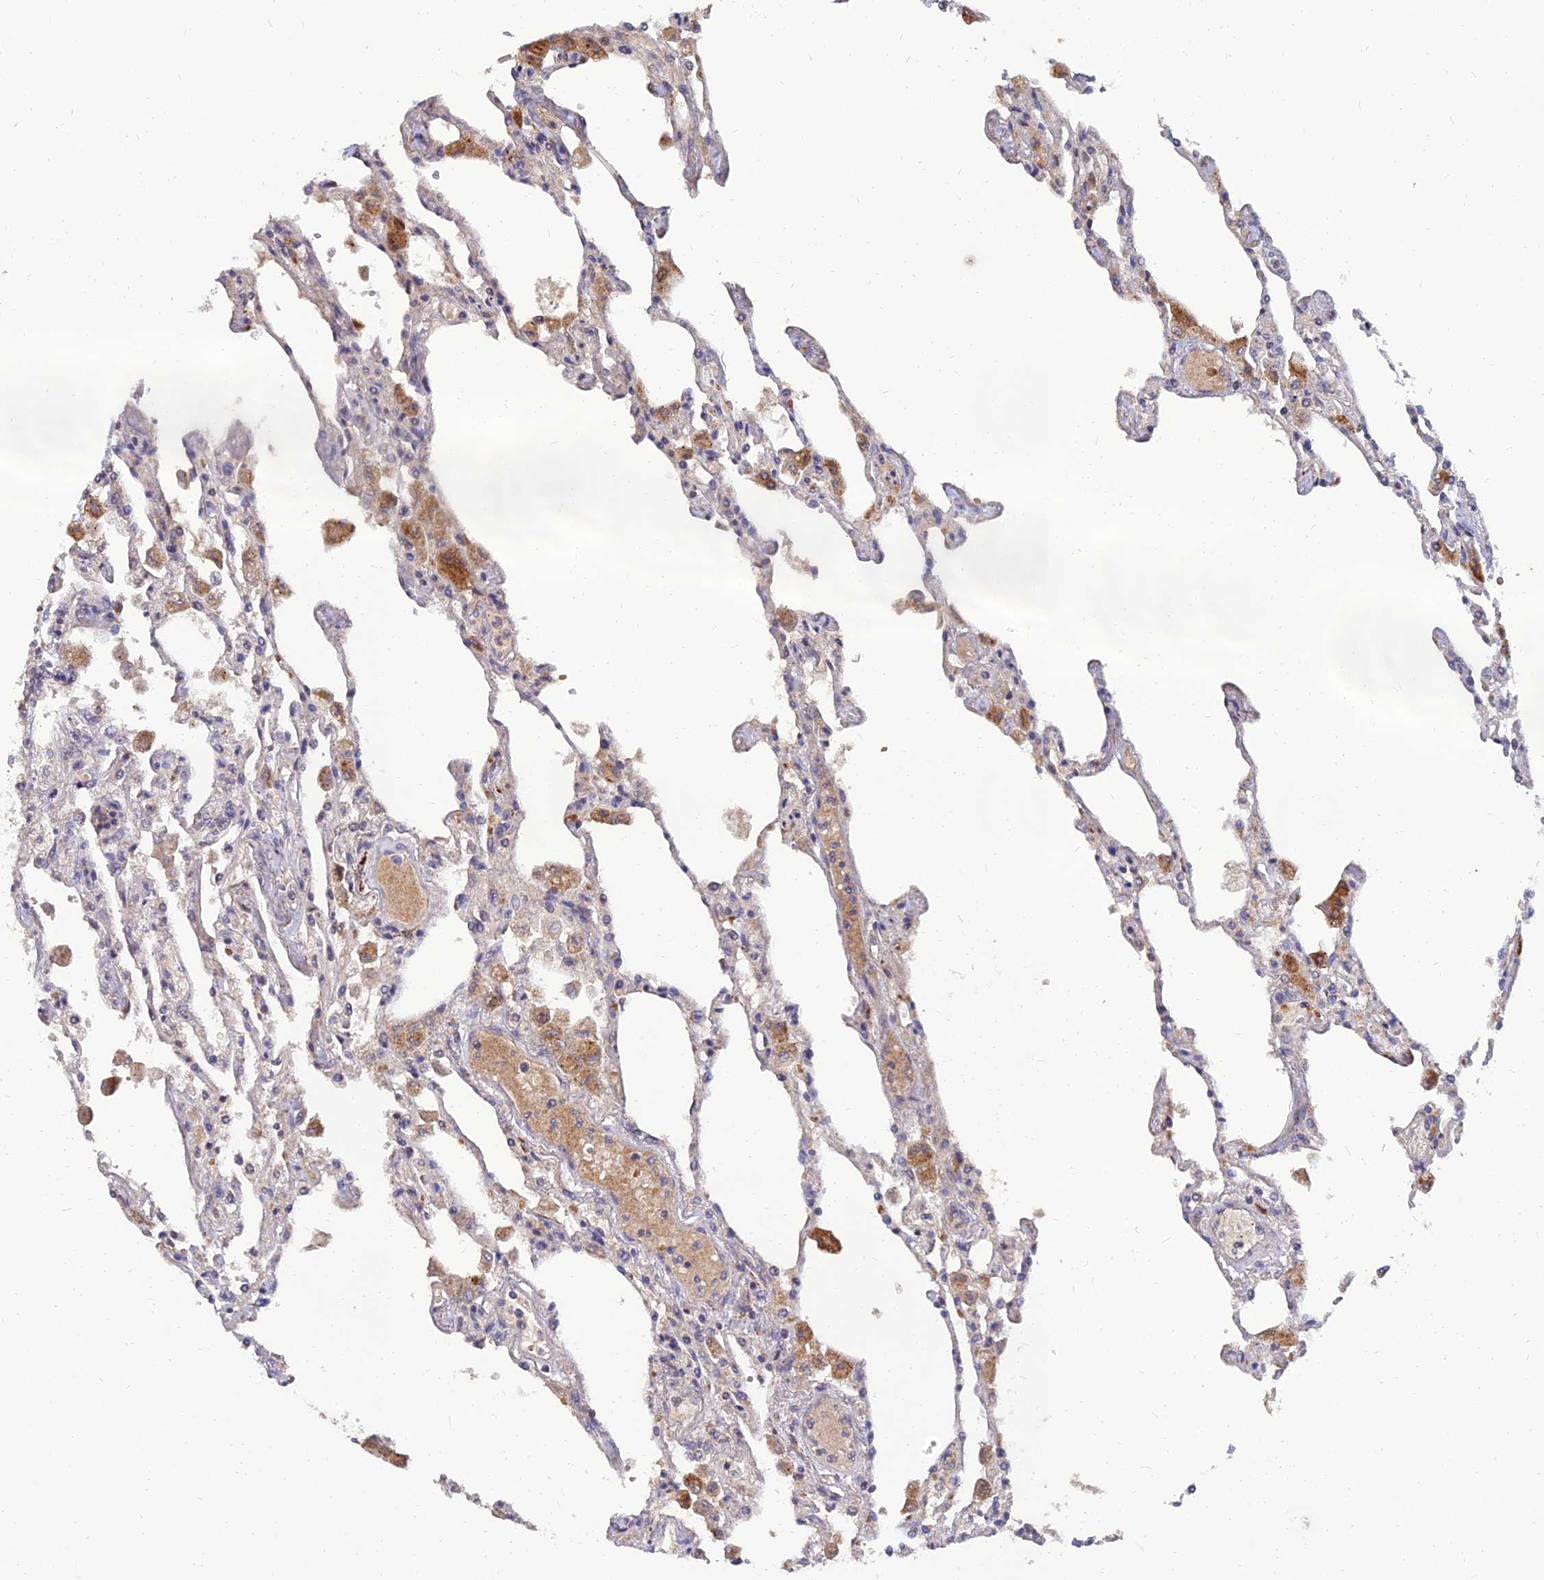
{"staining": {"intensity": "weak", "quantity": "25%-75%", "location": "cytoplasmic/membranous"}, "tissue": "lung", "cell_type": "Alveolar cells", "image_type": "normal", "snomed": [{"axis": "morphology", "description": "Normal tissue, NOS"}, {"axis": "topography", "description": "Bronchus"}, {"axis": "topography", "description": "Lung"}], "caption": "The histopathology image shows staining of normal lung, revealing weak cytoplasmic/membranous protein positivity (brown color) within alveolar cells.", "gene": "NPY", "patient": {"sex": "female", "age": 49}}